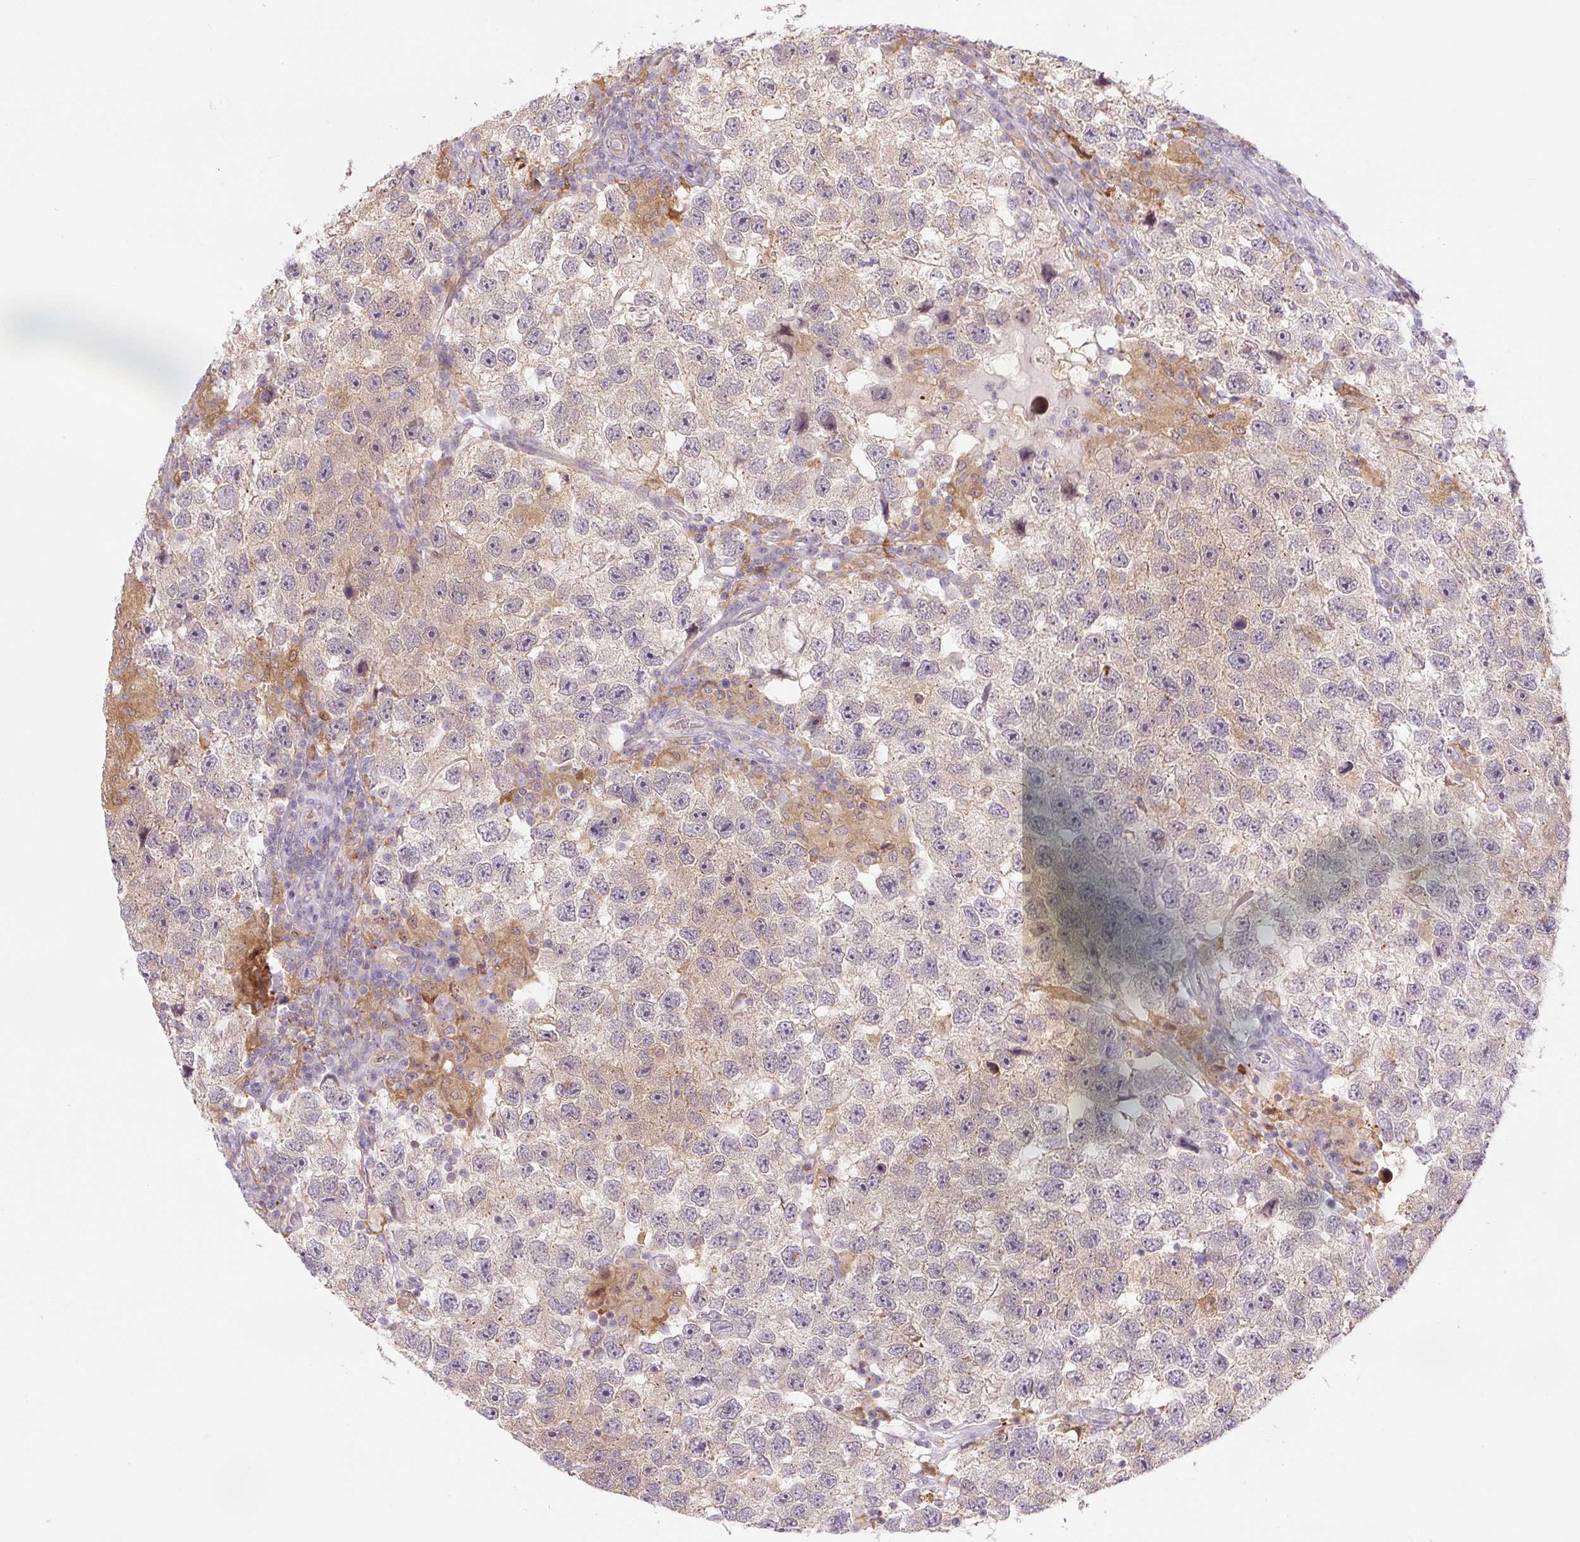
{"staining": {"intensity": "weak", "quantity": "25%-75%", "location": "cytoplasmic/membranous"}, "tissue": "testis cancer", "cell_type": "Tumor cells", "image_type": "cancer", "snomed": [{"axis": "morphology", "description": "Seminoma, NOS"}, {"axis": "topography", "description": "Testis"}], "caption": "Immunohistochemistry (DAB (3,3'-diaminobenzidine)) staining of testis seminoma reveals weak cytoplasmic/membranous protein staining in approximately 25%-75% of tumor cells.", "gene": "SPSB2", "patient": {"sex": "male", "age": 26}}